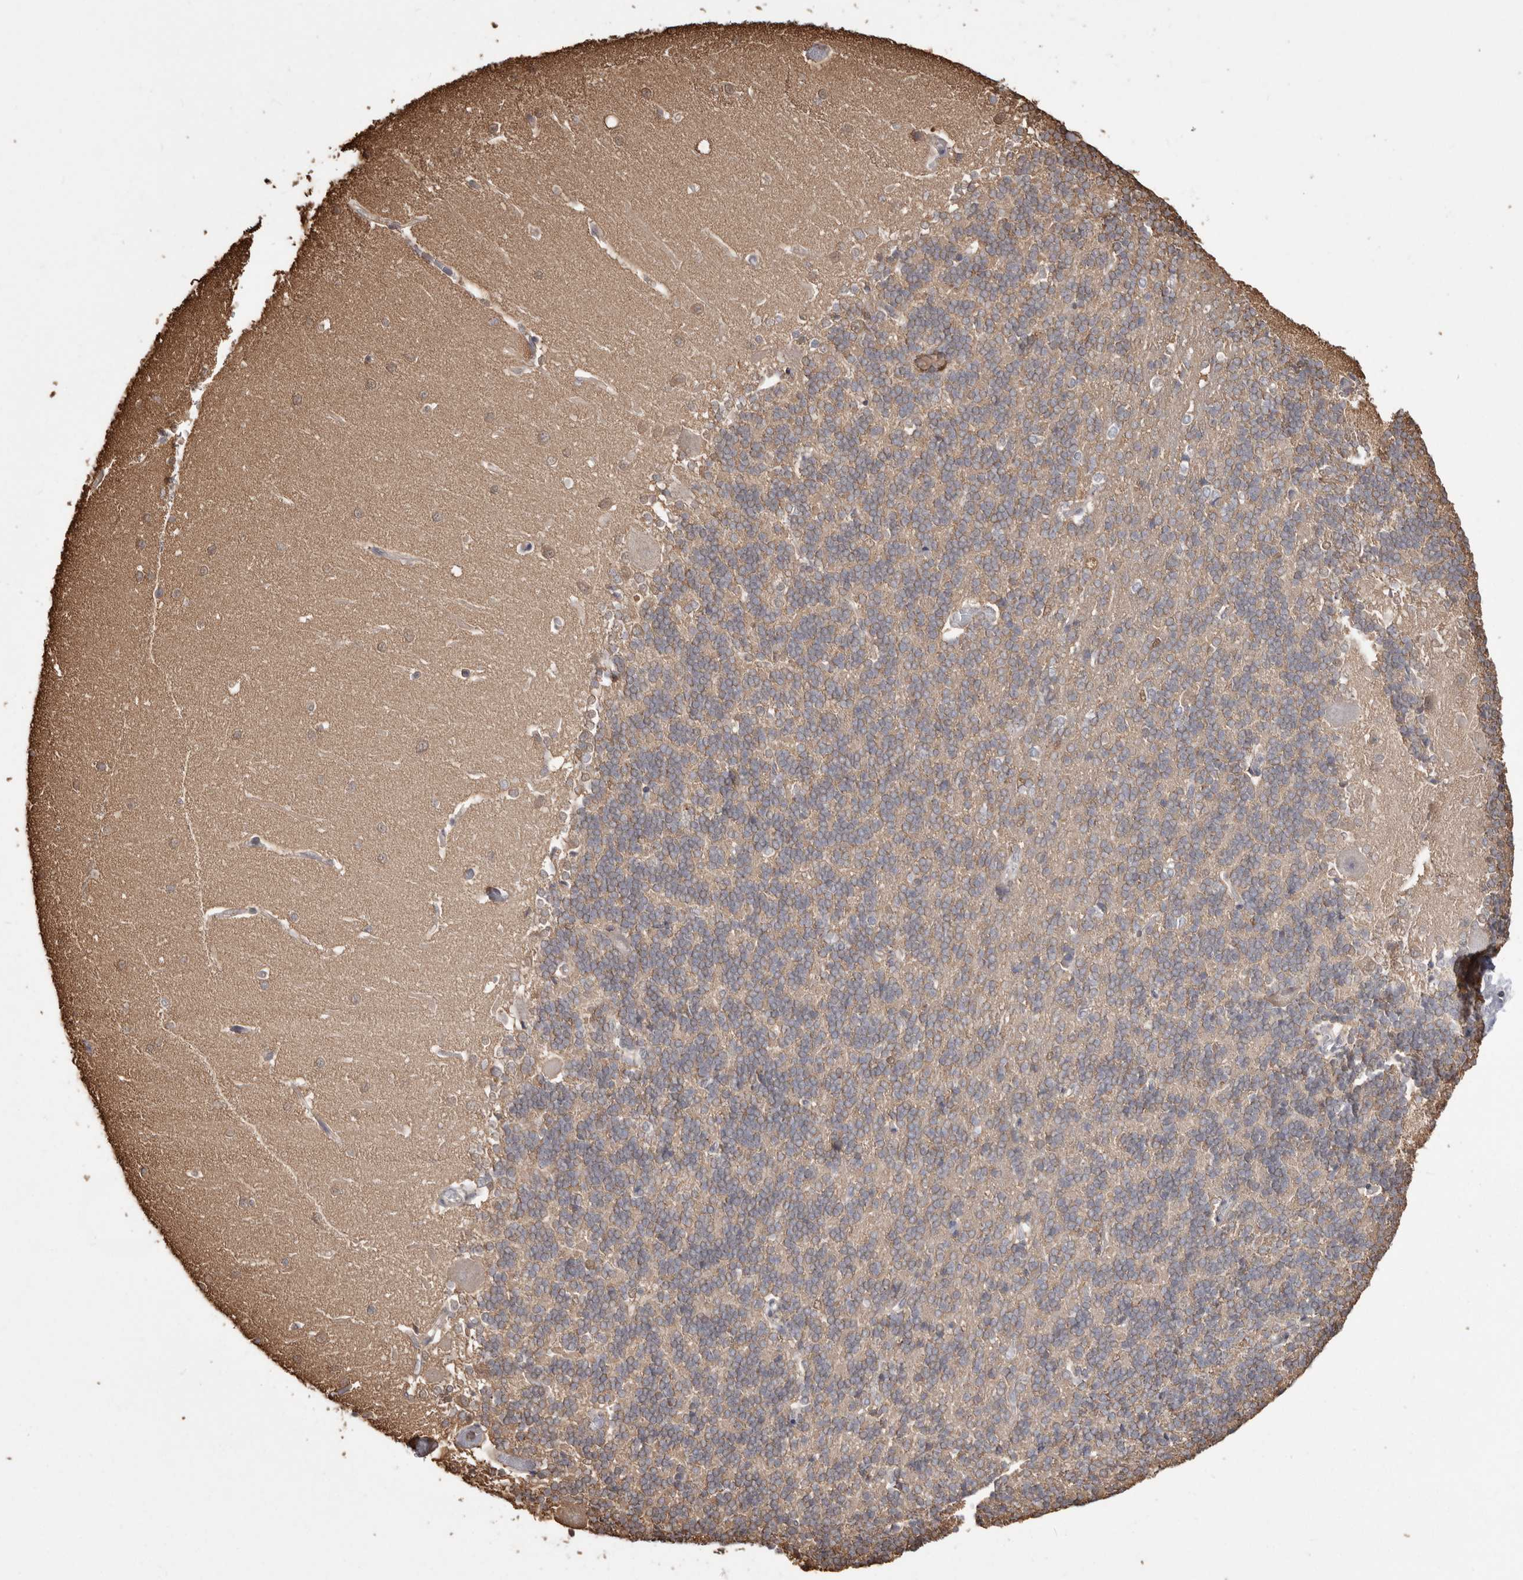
{"staining": {"intensity": "weak", "quantity": ">75%", "location": "cytoplasmic/membranous"}, "tissue": "cerebellum", "cell_type": "Cells in granular layer", "image_type": "normal", "snomed": [{"axis": "morphology", "description": "Normal tissue, NOS"}, {"axis": "topography", "description": "Cerebellum"}], "caption": "Immunohistochemistry (IHC) histopathology image of unremarkable cerebellum stained for a protein (brown), which reveals low levels of weak cytoplasmic/membranous staining in approximately >75% of cells in granular layer.", "gene": "PKM", "patient": {"sex": "male", "age": 37}}